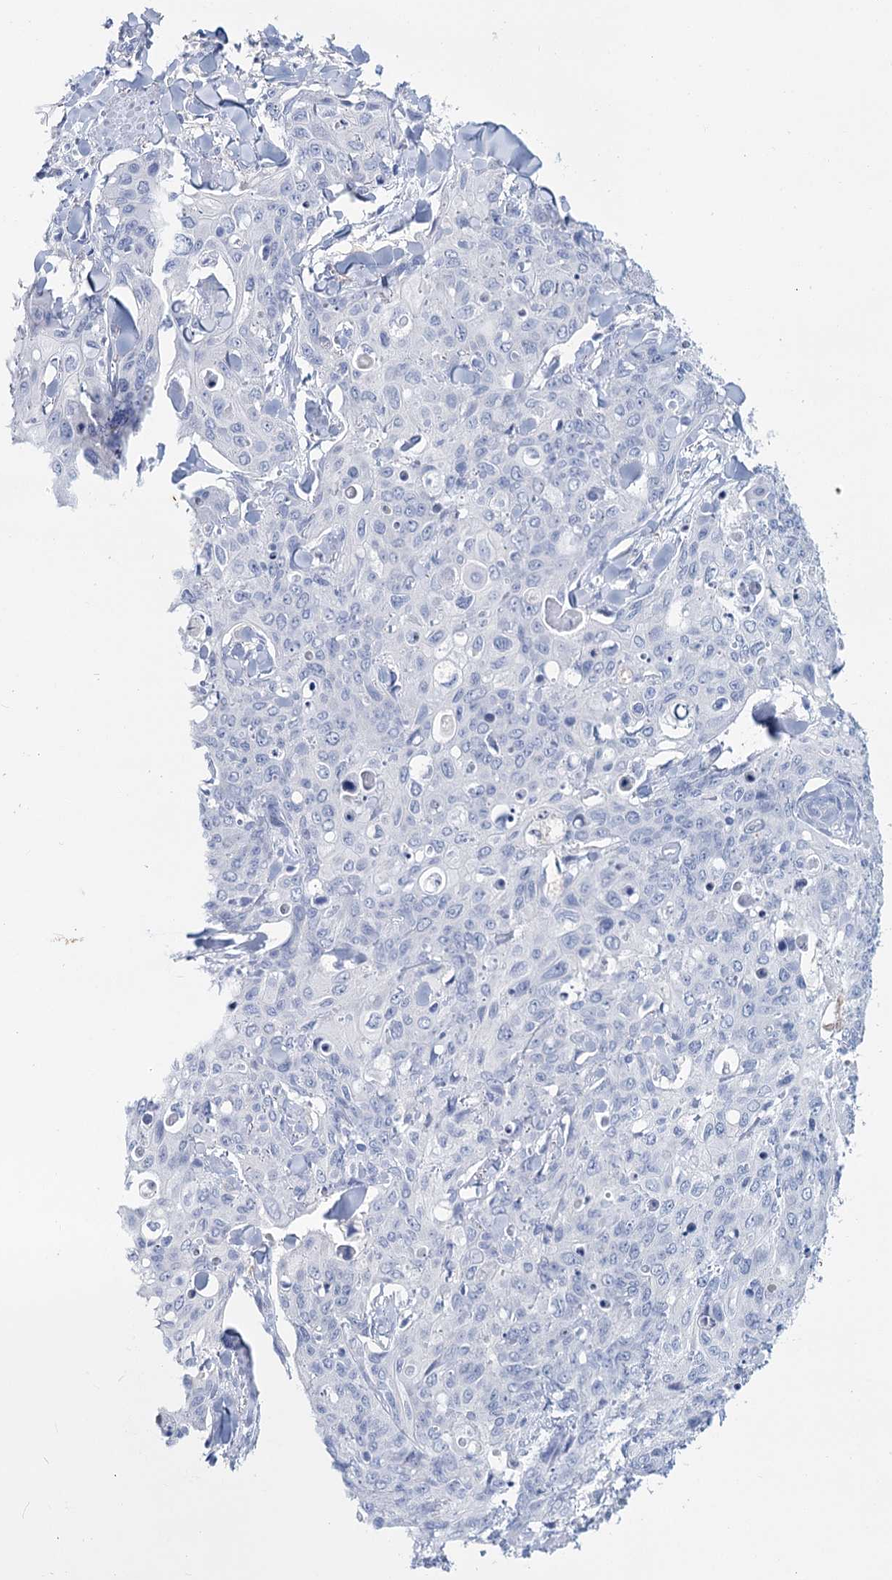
{"staining": {"intensity": "negative", "quantity": "none", "location": "none"}, "tissue": "skin cancer", "cell_type": "Tumor cells", "image_type": "cancer", "snomed": [{"axis": "morphology", "description": "Squamous cell carcinoma, NOS"}, {"axis": "topography", "description": "Skin"}, {"axis": "topography", "description": "Vulva"}], "caption": "Micrograph shows no significant protein staining in tumor cells of skin cancer. (Immunohistochemistry, brightfield microscopy, high magnification).", "gene": "METTL7B", "patient": {"sex": "female", "age": 85}}